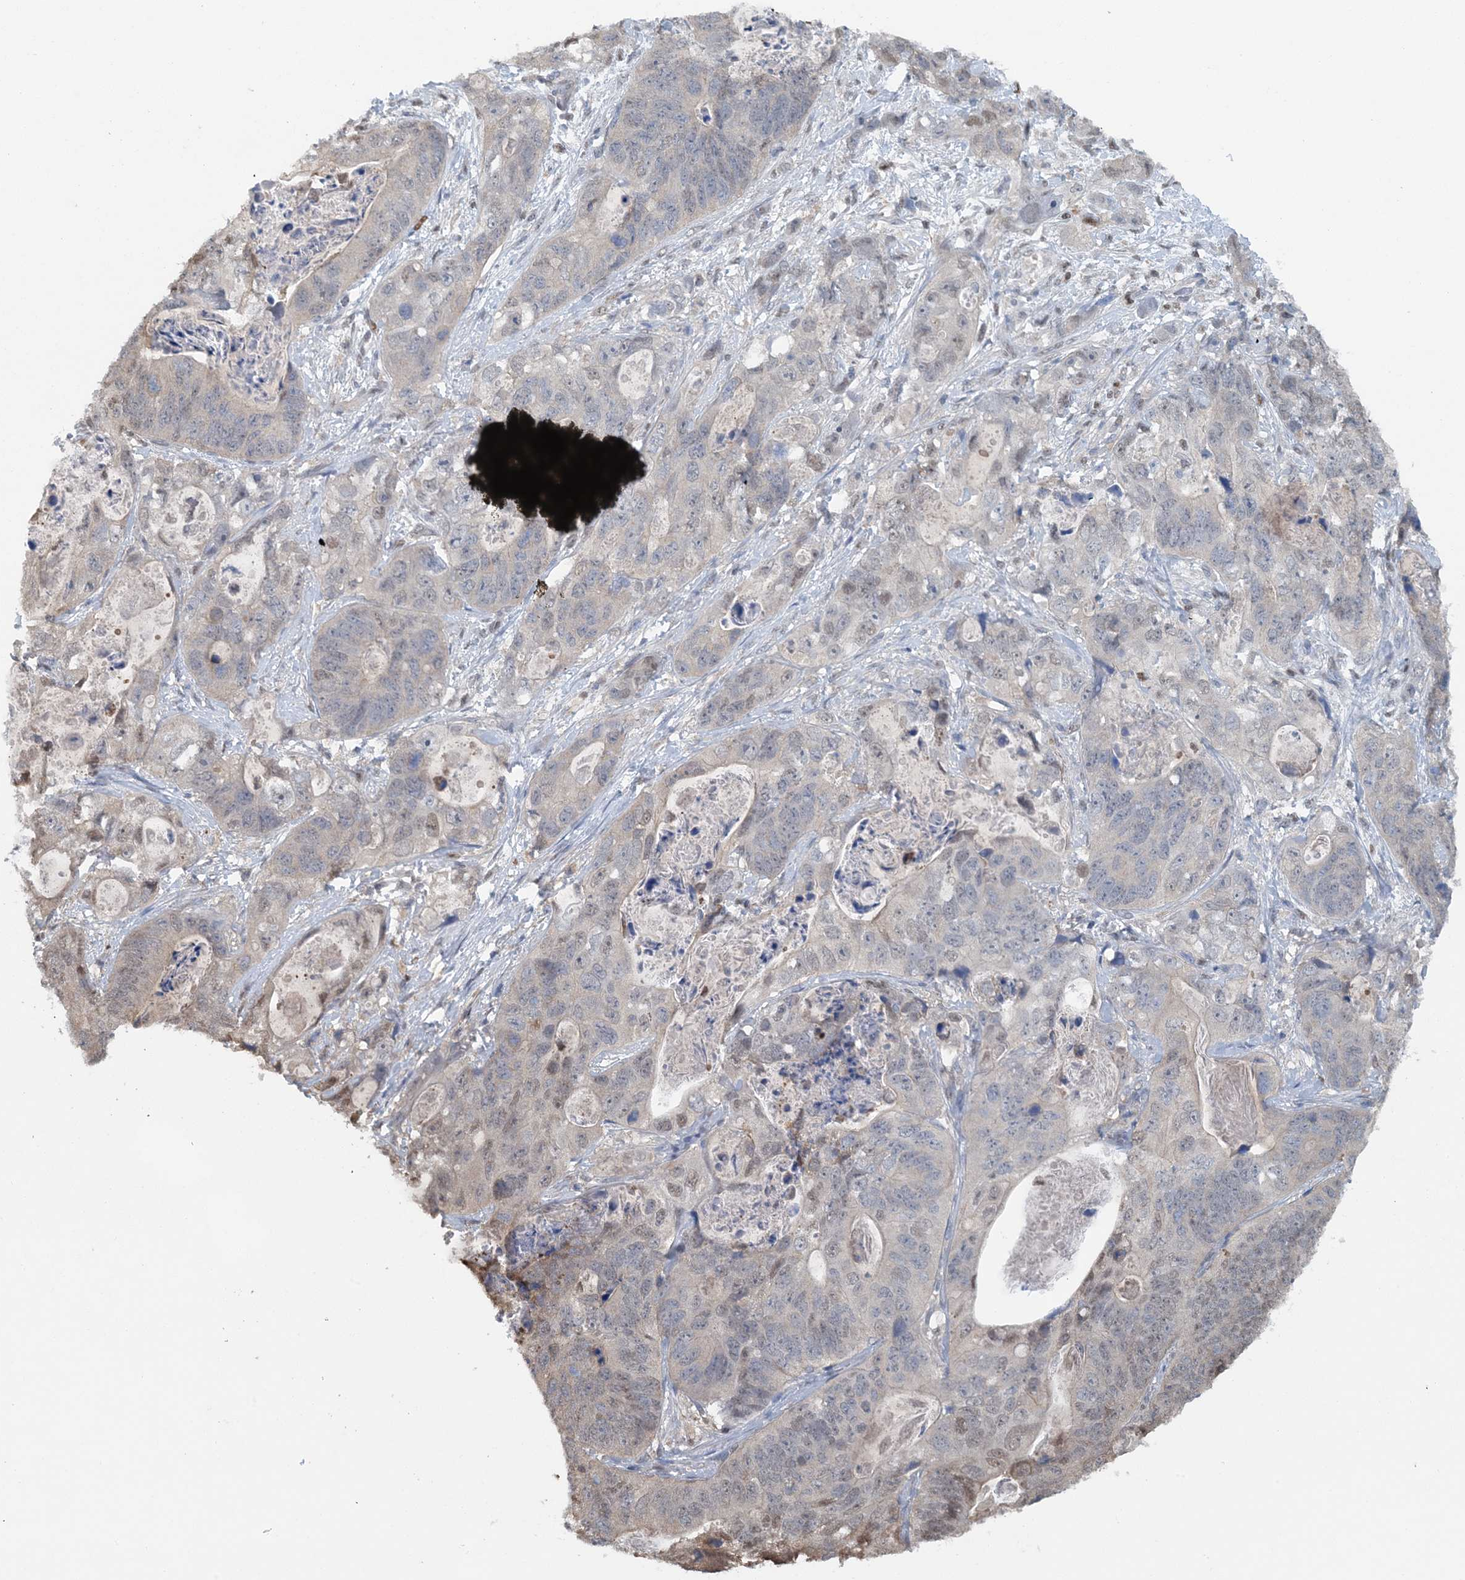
{"staining": {"intensity": "weak", "quantity": "<25%", "location": "nuclear"}, "tissue": "stomach cancer", "cell_type": "Tumor cells", "image_type": "cancer", "snomed": [{"axis": "morphology", "description": "Adenocarcinoma, NOS"}, {"axis": "topography", "description": "Stomach"}], "caption": "Tumor cells show no significant protein expression in stomach cancer.", "gene": "HIKESHI", "patient": {"sex": "female", "age": 89}}